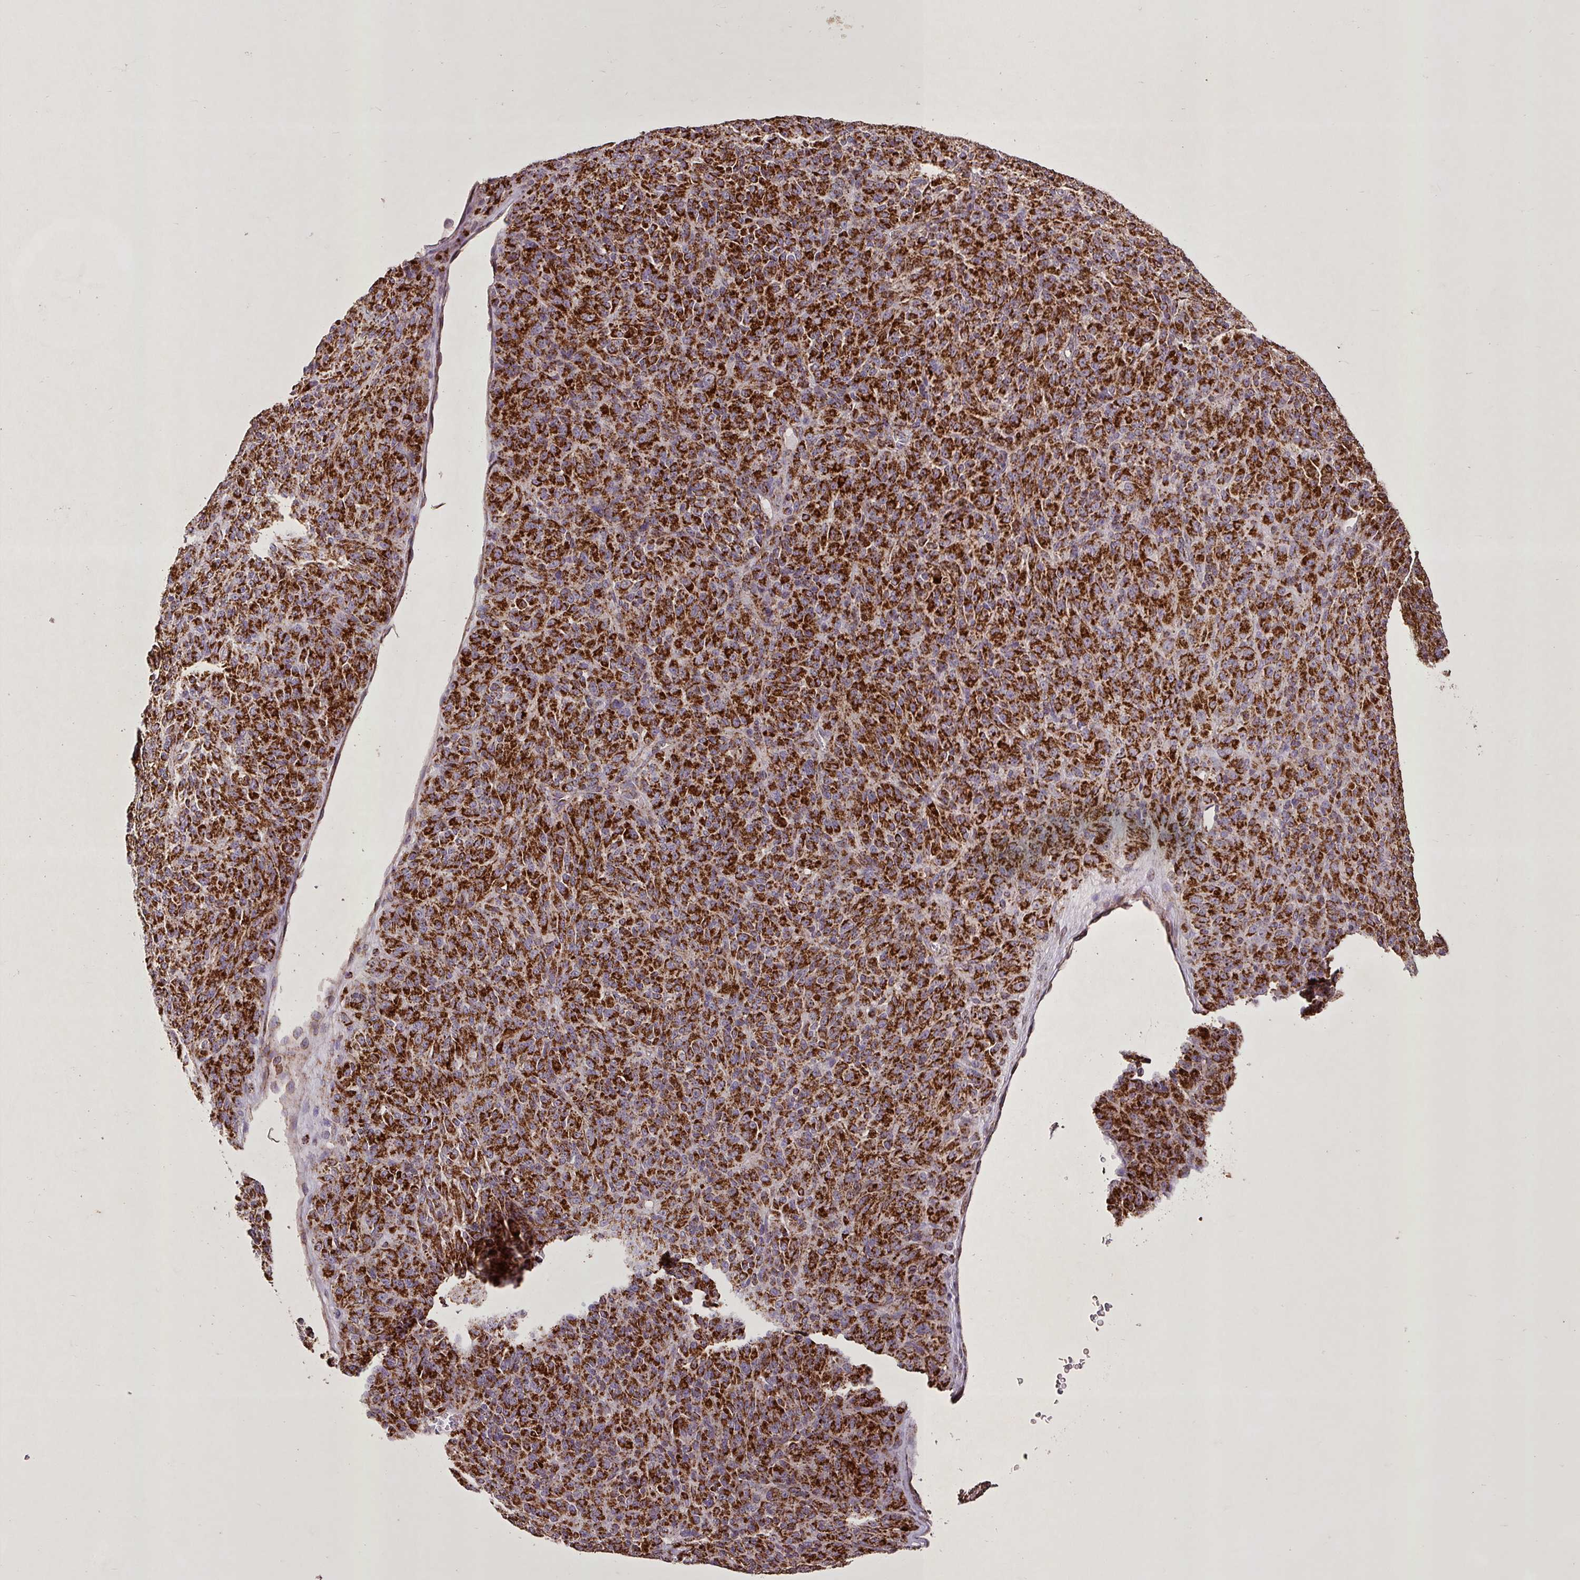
{"staining": {"intensity": "strong", "quantity": ">75%", "location": "cytoplasmic/membranous"}, "tissue": "melanoma", "cell_type": "Tumor cells", "image_type": "cancer", "snomed": [{"axis": "morphology", "description": "Malignant melanoma, Metastatic site"}, {"axis": "topography", "description": "Brain"}], "caption": "Immunohistochemical staining of malignant melanoma (metastatic site) displays strong cytoplasmic/membranous protein positivity in about >75% of tumor cells.", "gene": "AGK", "patient": {"sex": "female", "age": 56}}